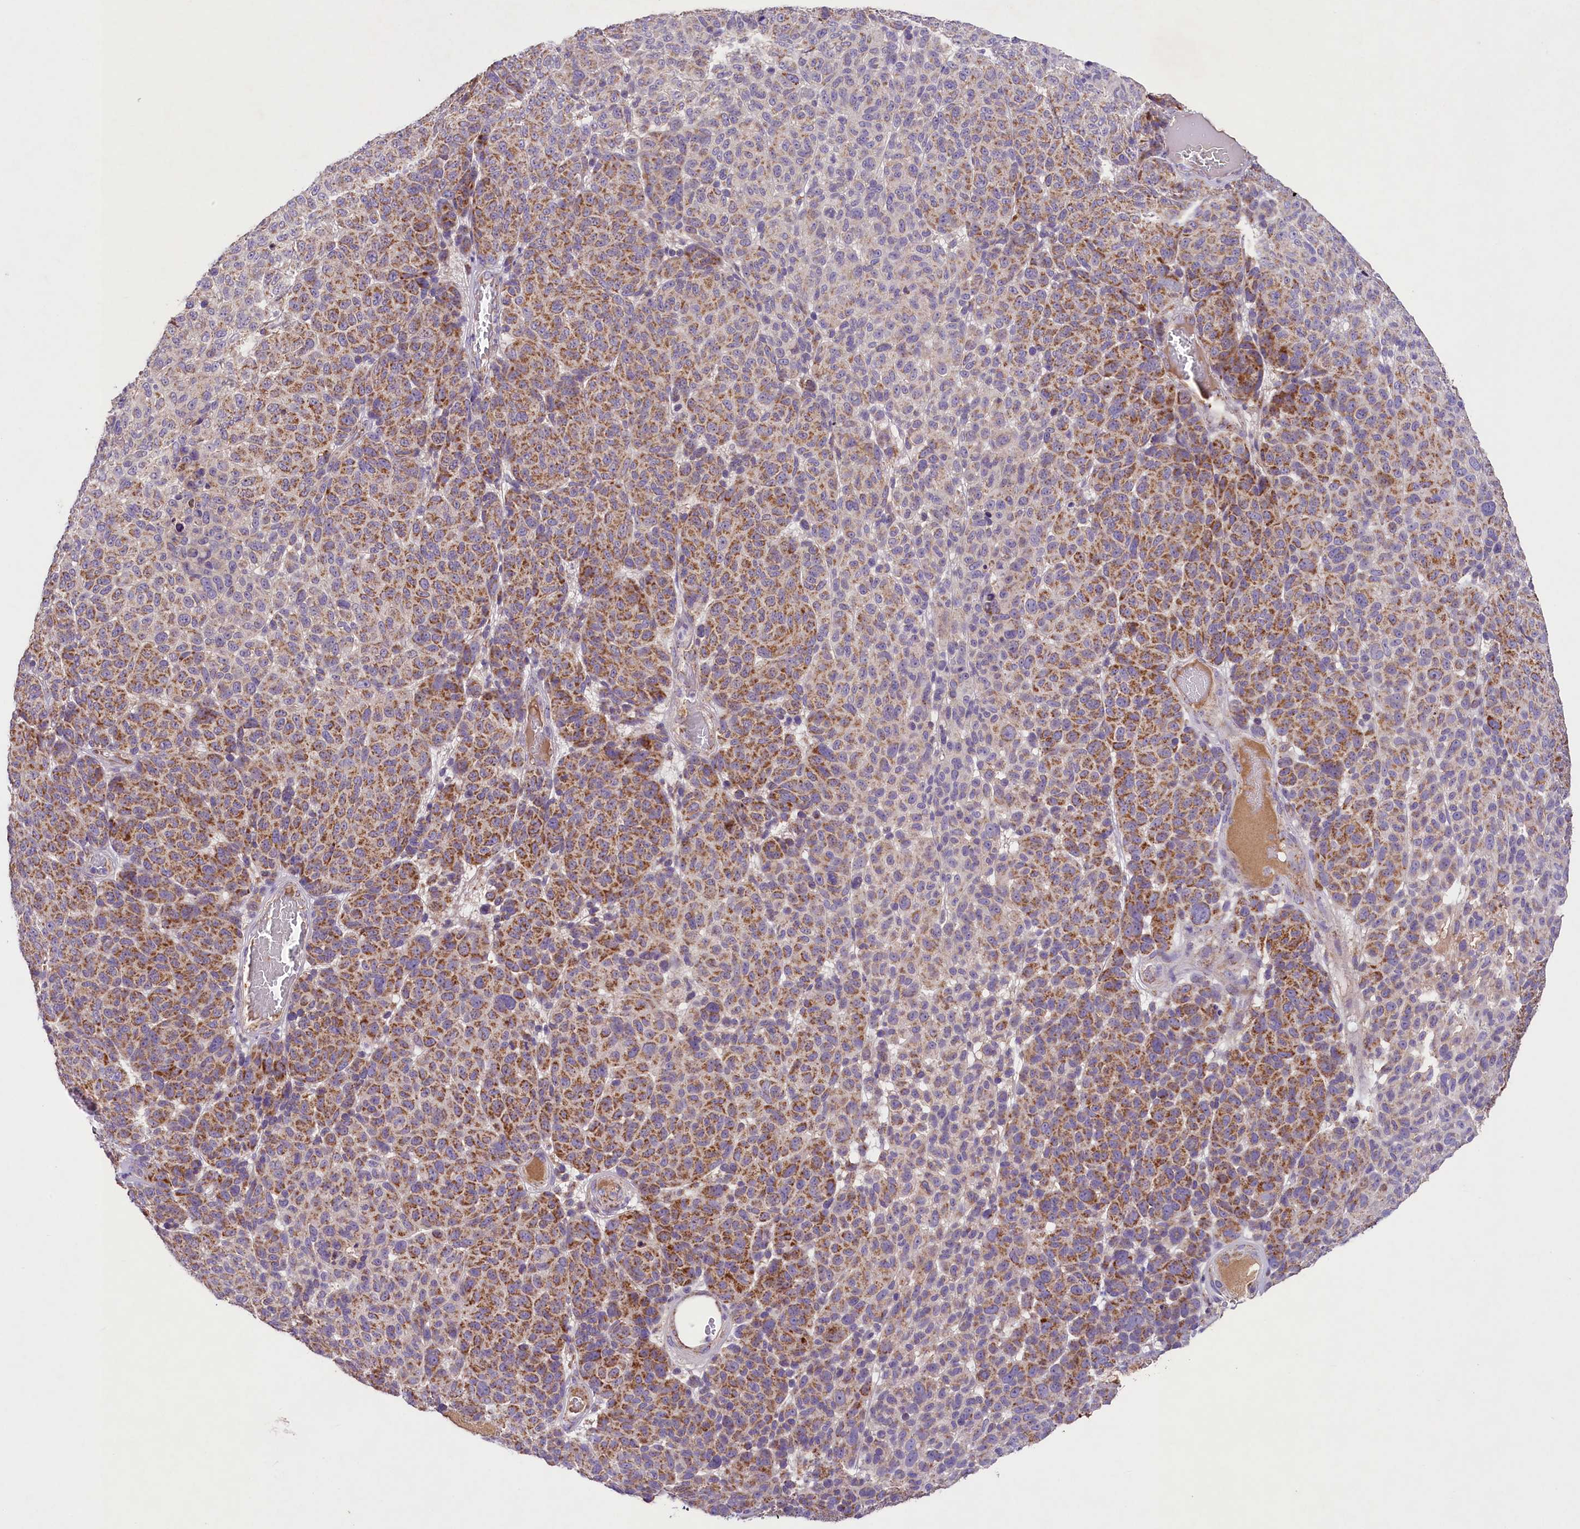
{"staining": {"intensity": "moderate", "quantity": ">75%", "location": "cytoplasmic/membranous"}, "tissue": "melanoma", "cell_type": "Tumor cells", "image_type": "cancer", "snomed": [{"axis": "morphology", "description": "Malignant melanoma, NOS"}, {"axis": "topography", "description": "Skin"}], "caption": "Malignant melanoma stained with a brown dye exhibits moderate cytoplasmic/membranous positive expression in about >75% of tumor cells.", "gene": "PMPCB", "patient": {"sex": "male", "age": 49}}